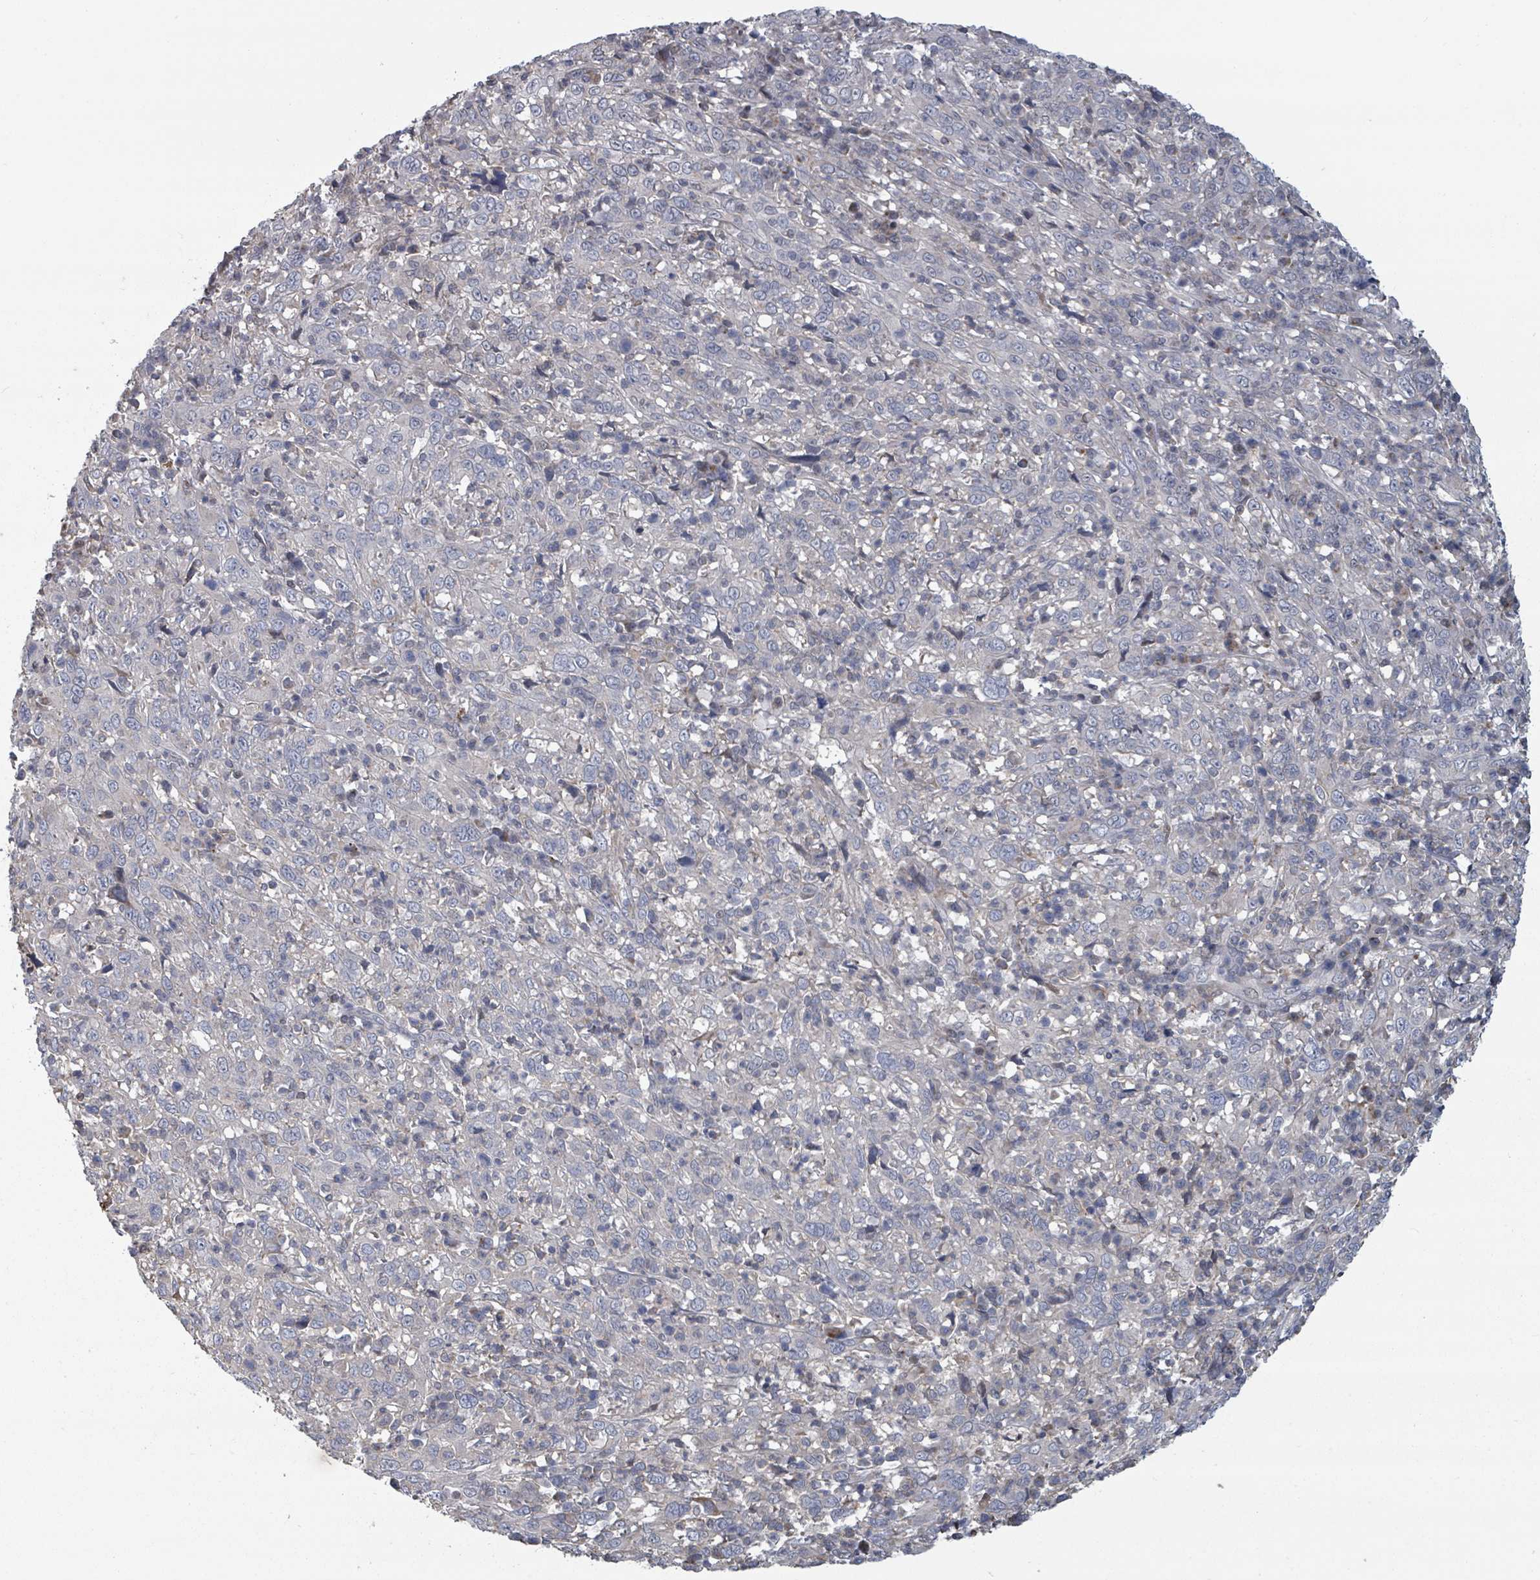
{"staining": {"intensity": "negative", "quantity": "none", "location": "none"}, "tissue": "cervical cancer", "cell_type": "Tumor cells", "image_type": "cancer", "snomed": [{"axis": "morphology", "description": "Squamous cell carcinoma, NOS"}, {"axis": "topography", "description": "Cervix"}], "caption": "The image exhibits no significant positivity in tumor cells of squamous cell carcinoma (cervical). Nuclei are stained in blue.", "gene": "GABBR1", "patient": {"sex": "female", "age": 46}}